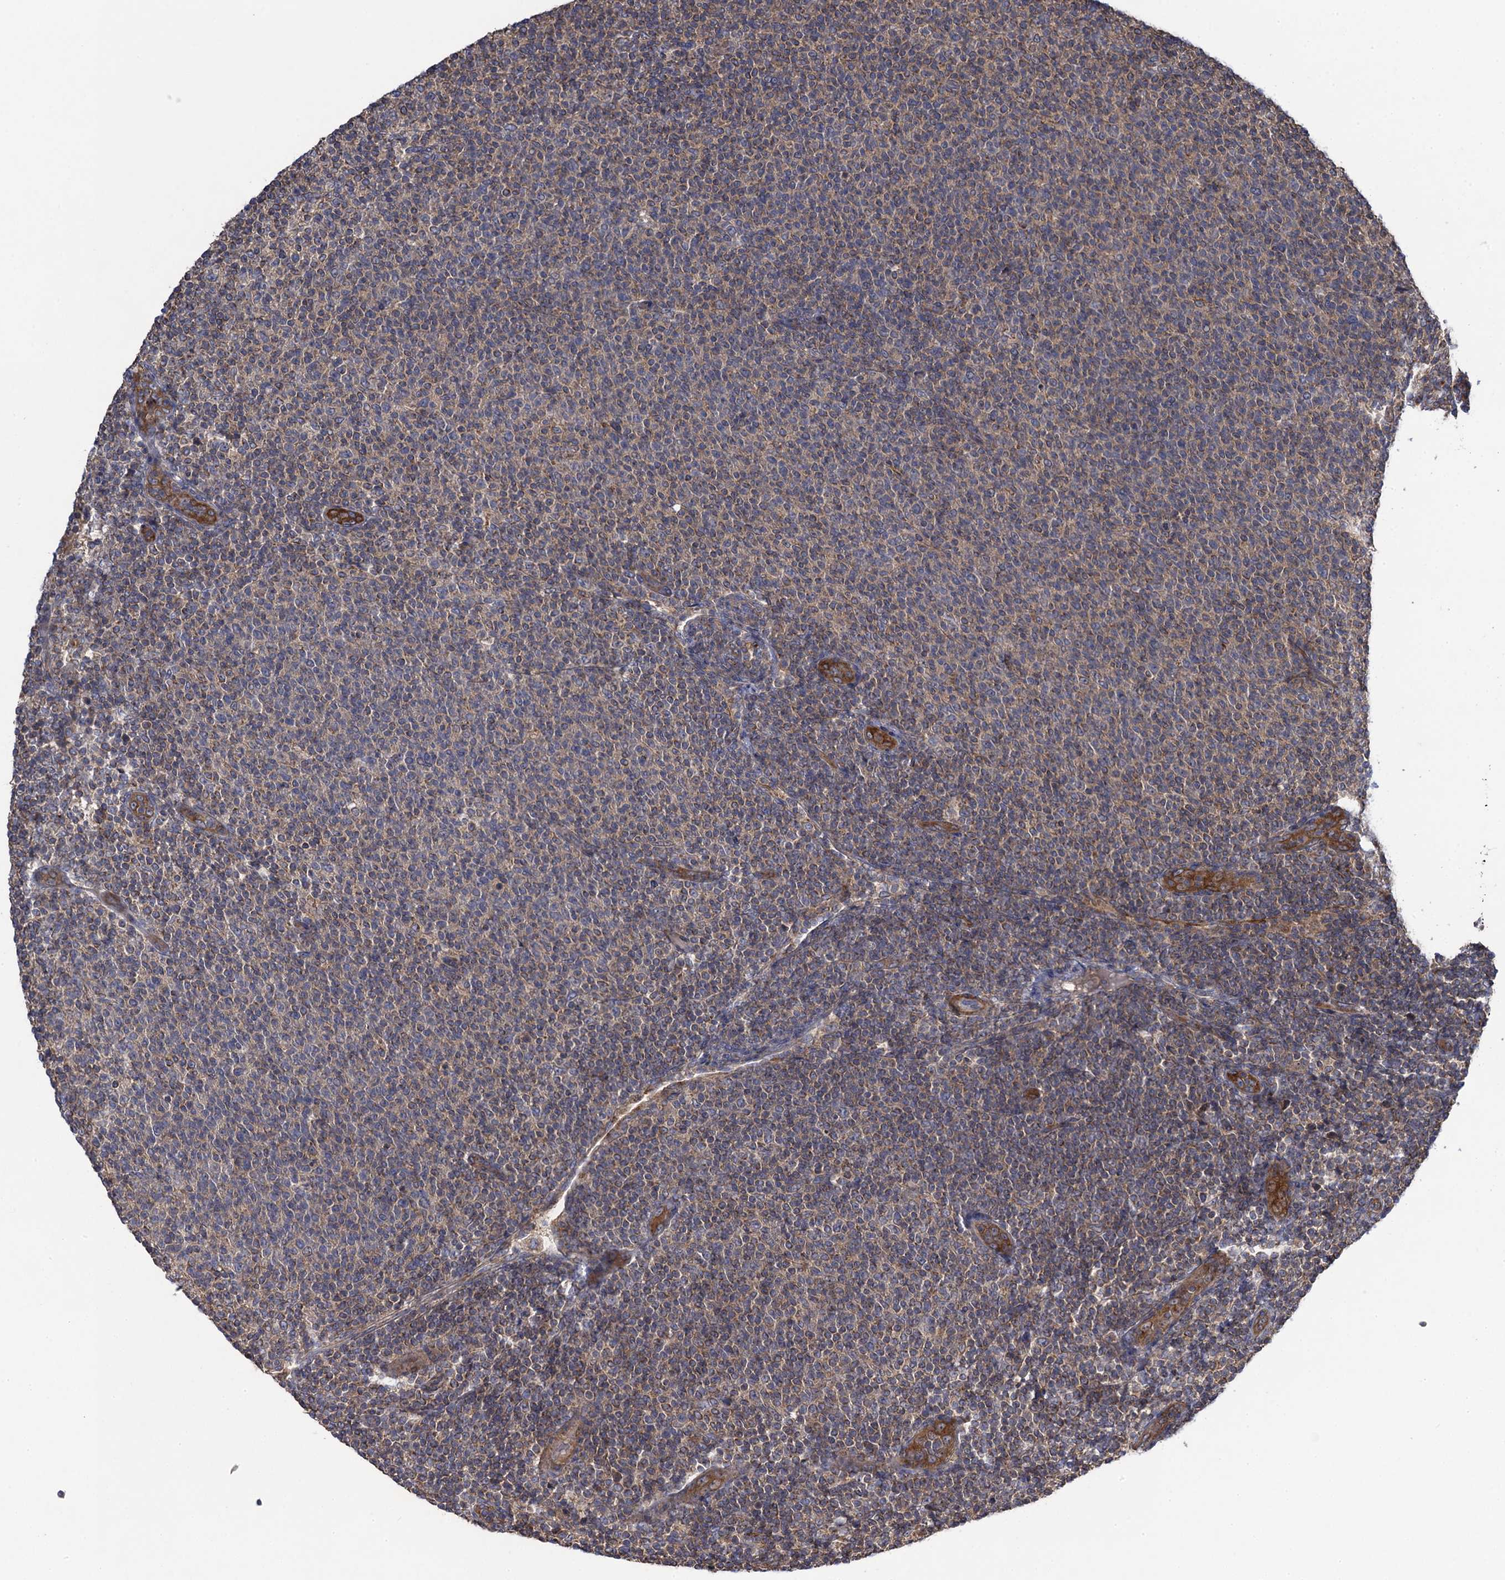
{"staining": {"intensity": "weak", "quantity": "<25%", "location": "cytoplasmic/membranous"}, "tissue": "lymphoma", "cell_type": "Tumor cells", "image_type": "cancer", "snomed": [{"axis": "morphology", "description": "Malignant lymphoma, non-Hodgkin's type, Low grade"}, {"axis": "topography", "description": "Lymph node"}], "caption": "A photomicrograph of malignant lymphoma, non-Hodgkin's type (low-grade) stained for a protein reveals no brown staining in tumor cells.", "gene": "WDR88", "patient": {"sex": "male", "age": 66}}